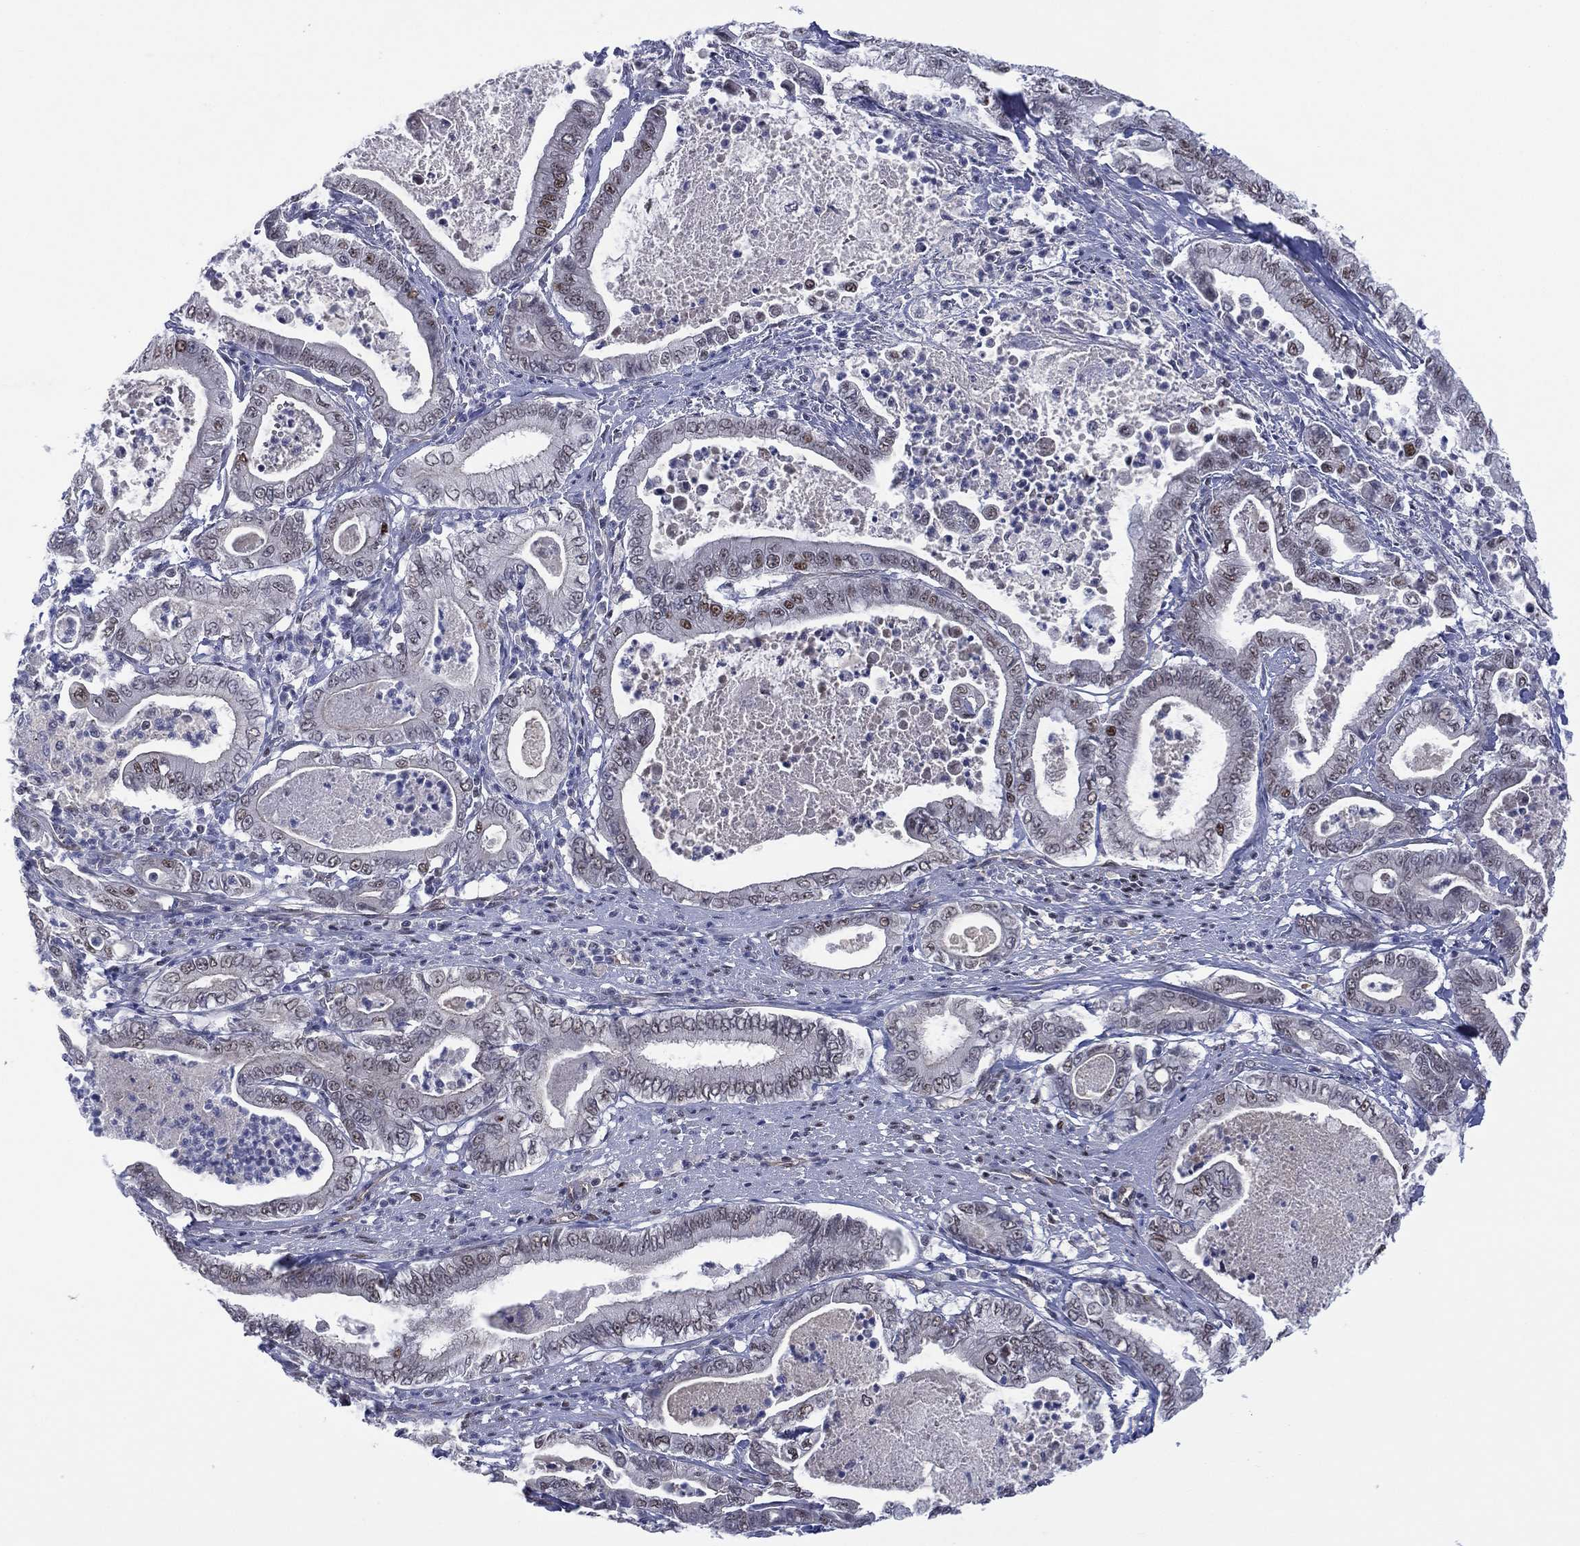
{"staining": {"intensity": "moderate", "quantity": "<25%", "location": "nuclear"}, "tissue": "pancreatic cancer", "cell_type": "Tumor cells", "image_type": "cancer", "snomed": [{"axis": "morphology", "description": "Adenocarcinoma, NOS"}, {"axis": "topography", "description": "Pancreas"}], "caption": "The micrograph shows staining of pancreatic cancer, revealing moderate nuclear protein staining (brown color) within tumor cells.", "gene": "GSE1", "patient": {"sex": "male", "age": 71}}